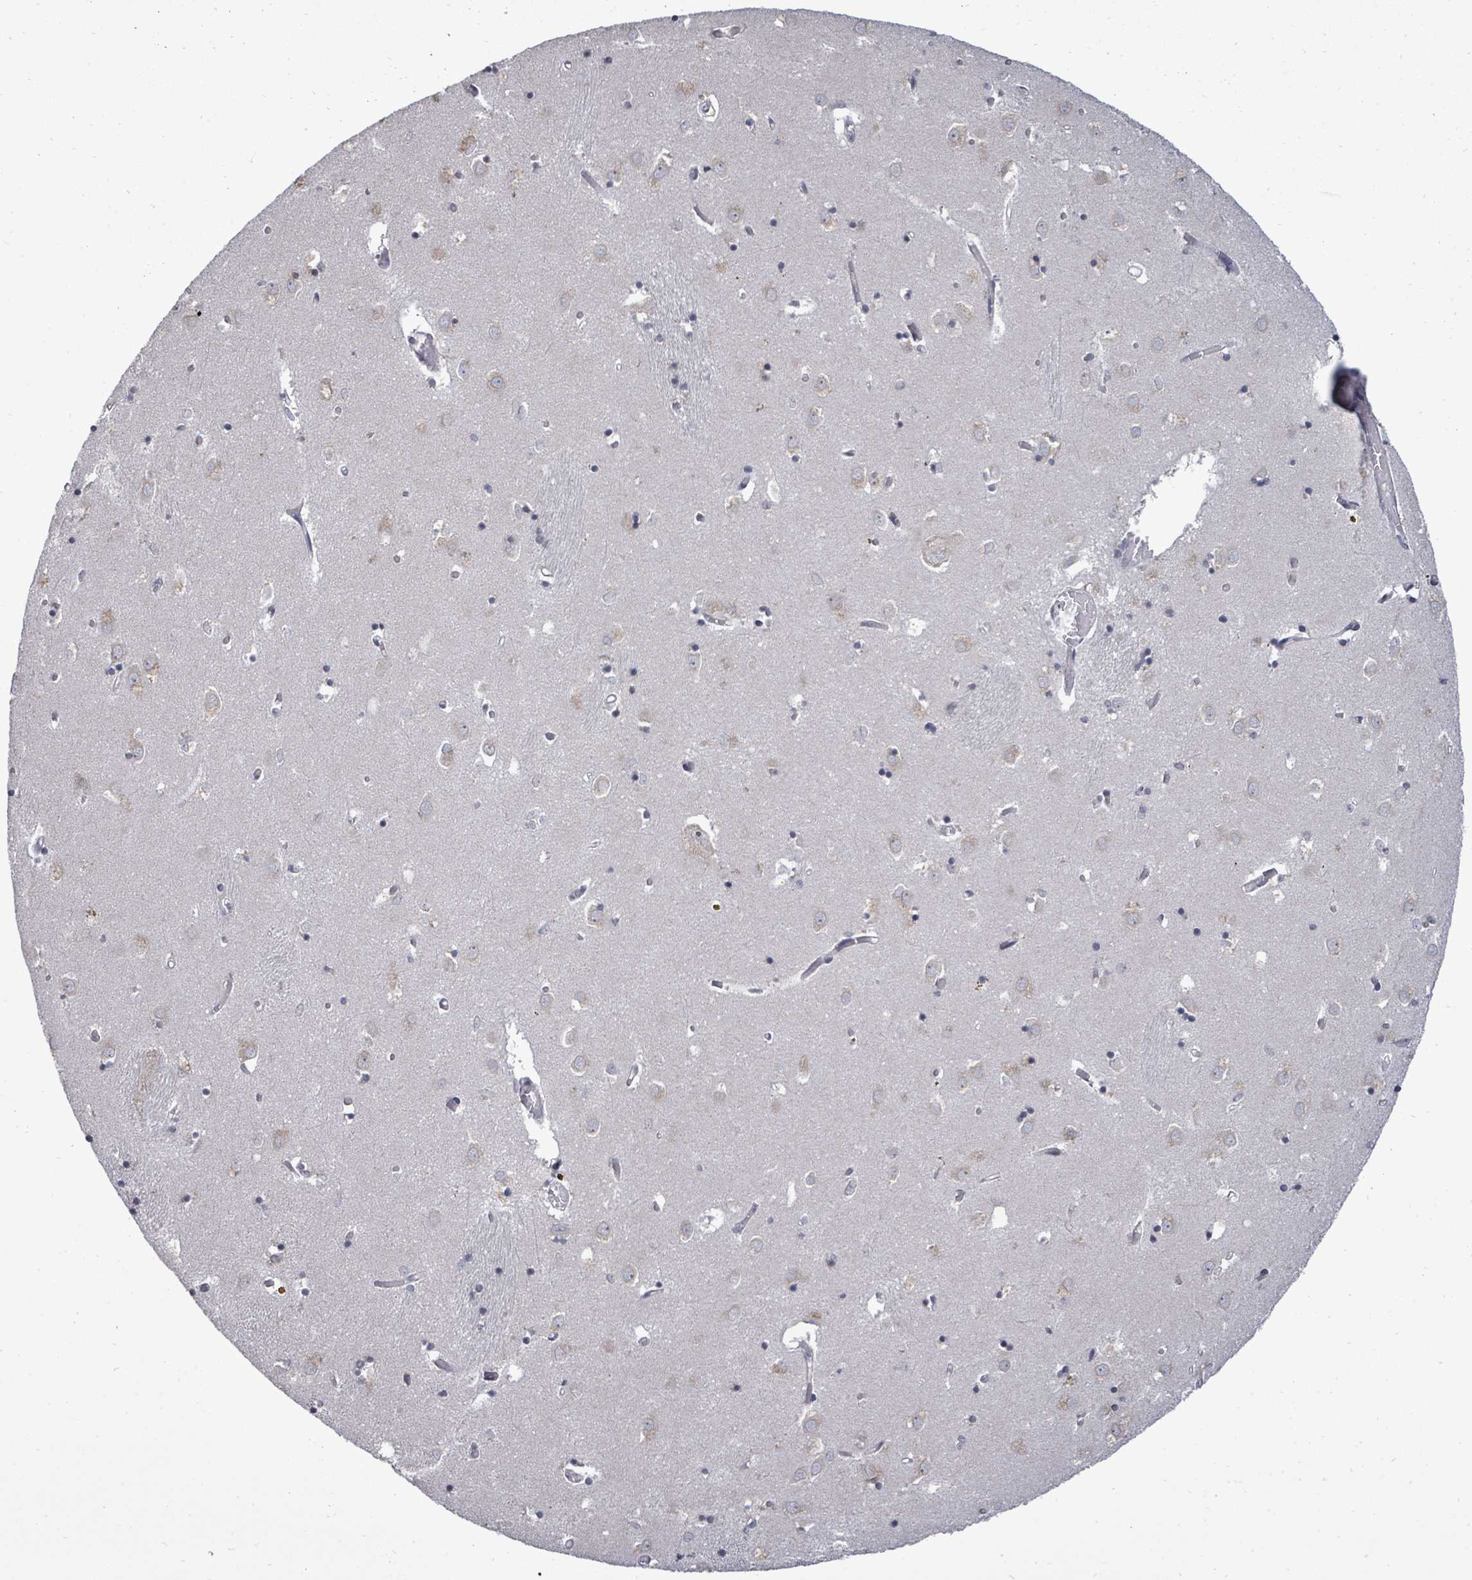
{"staining": {"intensity": "negative", "quantity": "none", "location": "none"}, "tissue": "caudate", "cell_type": "Glial cells", "image_type": "normal", "snomed": [{"axis": "morphology", "description": "Normal tissue, NOS"}, {"axis": "topography", "description": "Lateral ventricle wall"}], "caption": "Glial cells show no significant protein expression in benign caudate. The staining is performed using DAB (3,3'-diaminobenzidine) brown chromogen with nuclei counter-stained in using hematoxylin.", "gene": "POMGNT2", "patient": {"sex": "male", "age": 70}}